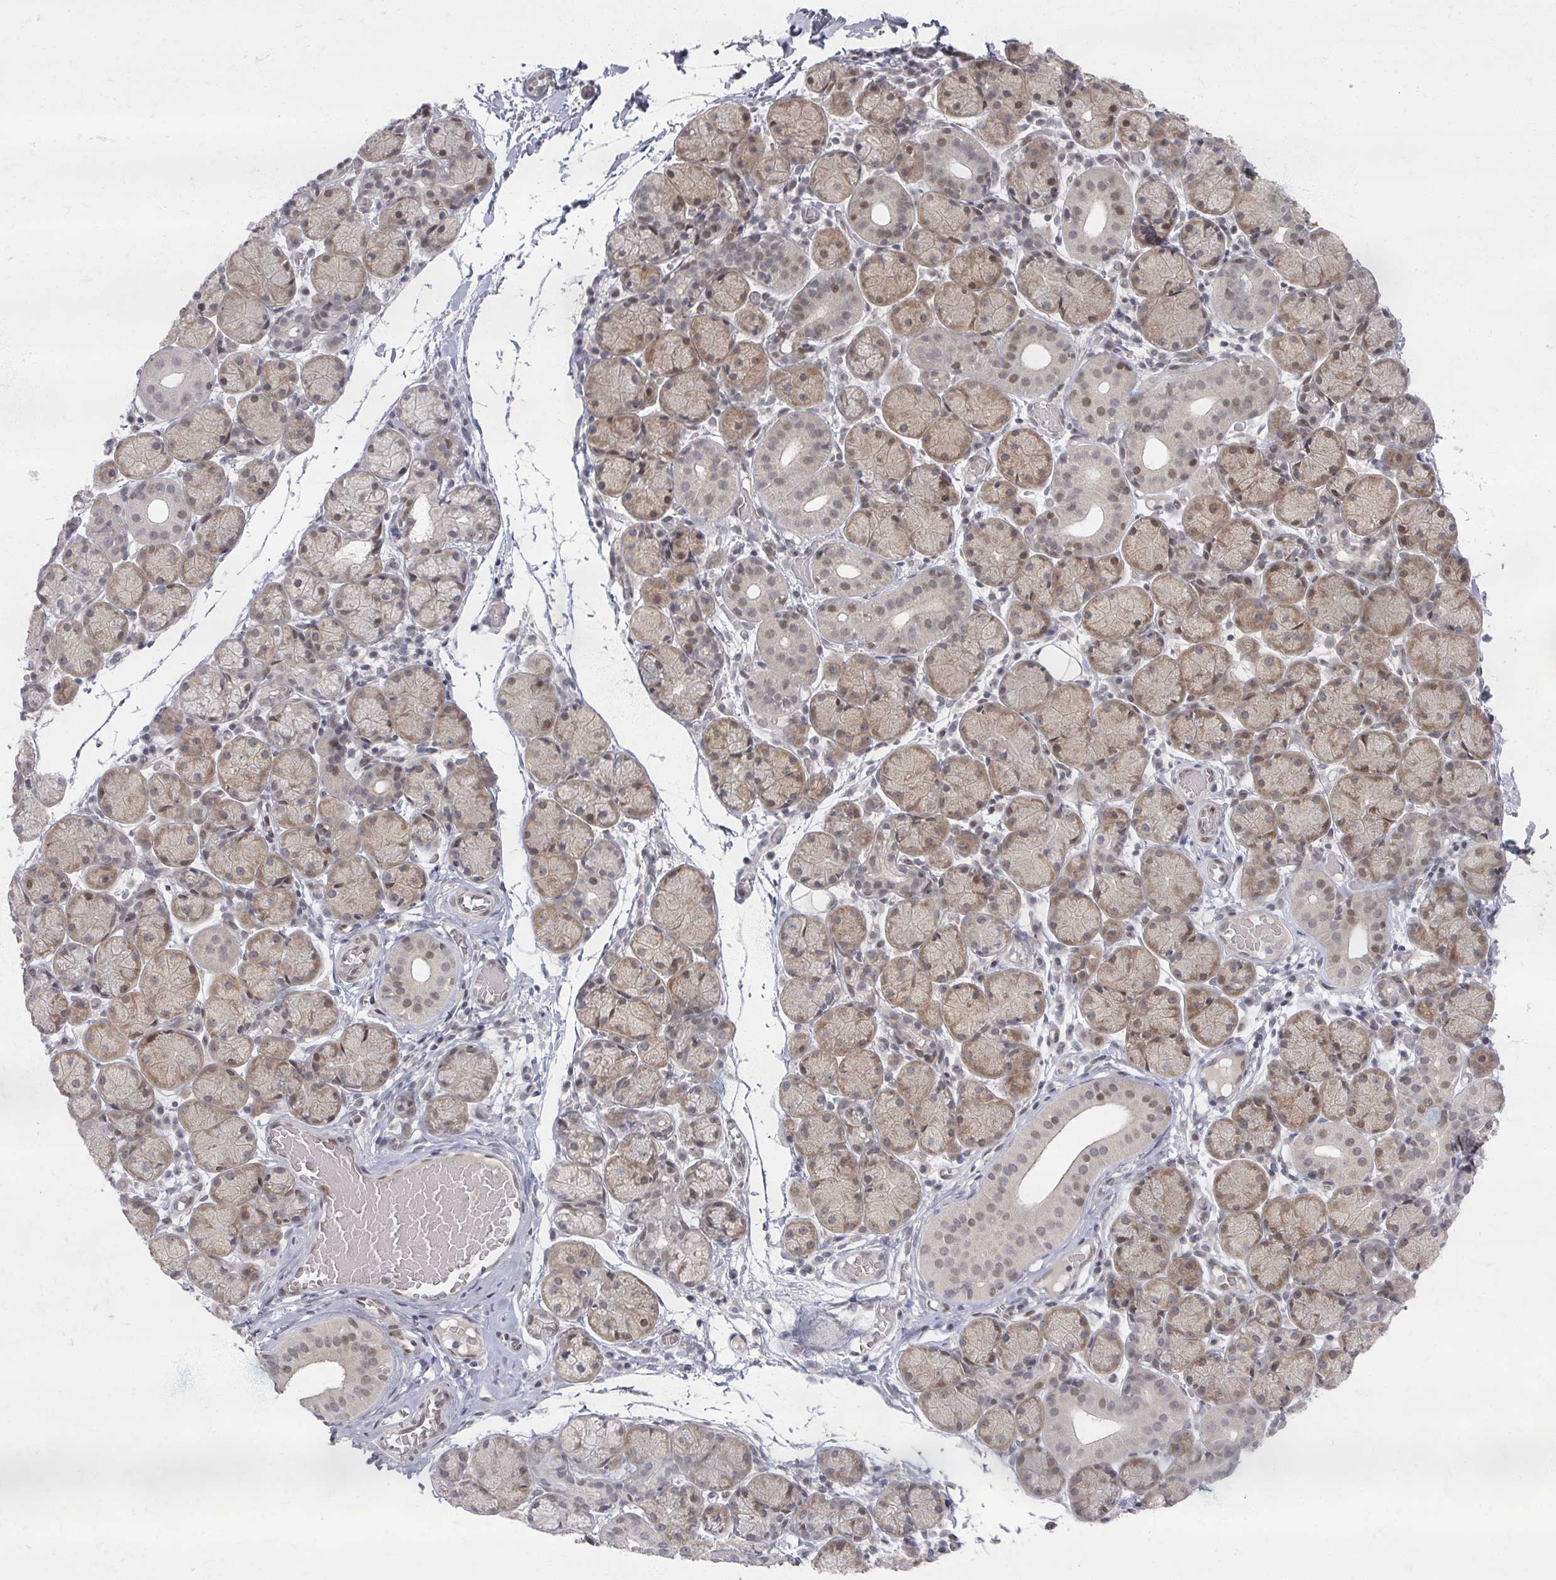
{"staining": {"intensity": "moderate", "quantity": ">75%", "location": "cytoplasmic/membranous,nuclear"}, "tissue": "salivary gland", "cell_type": "Glandular cells", "image_type": "normal", "snomed": [{"axis": "morphology", "description": "Normal tissue, NOS"}, {"axis": "topography", "description": "Salivary gland"}], "caption": "Moderate cytoplasmic/membranous,nuclear expression for a protein is appreciated in approximately >75% of glandular cells of benign salivary gland using immunohistochemistry.", "gene": "PSKH1", "patient": {"sex": "female", "age": 24}}